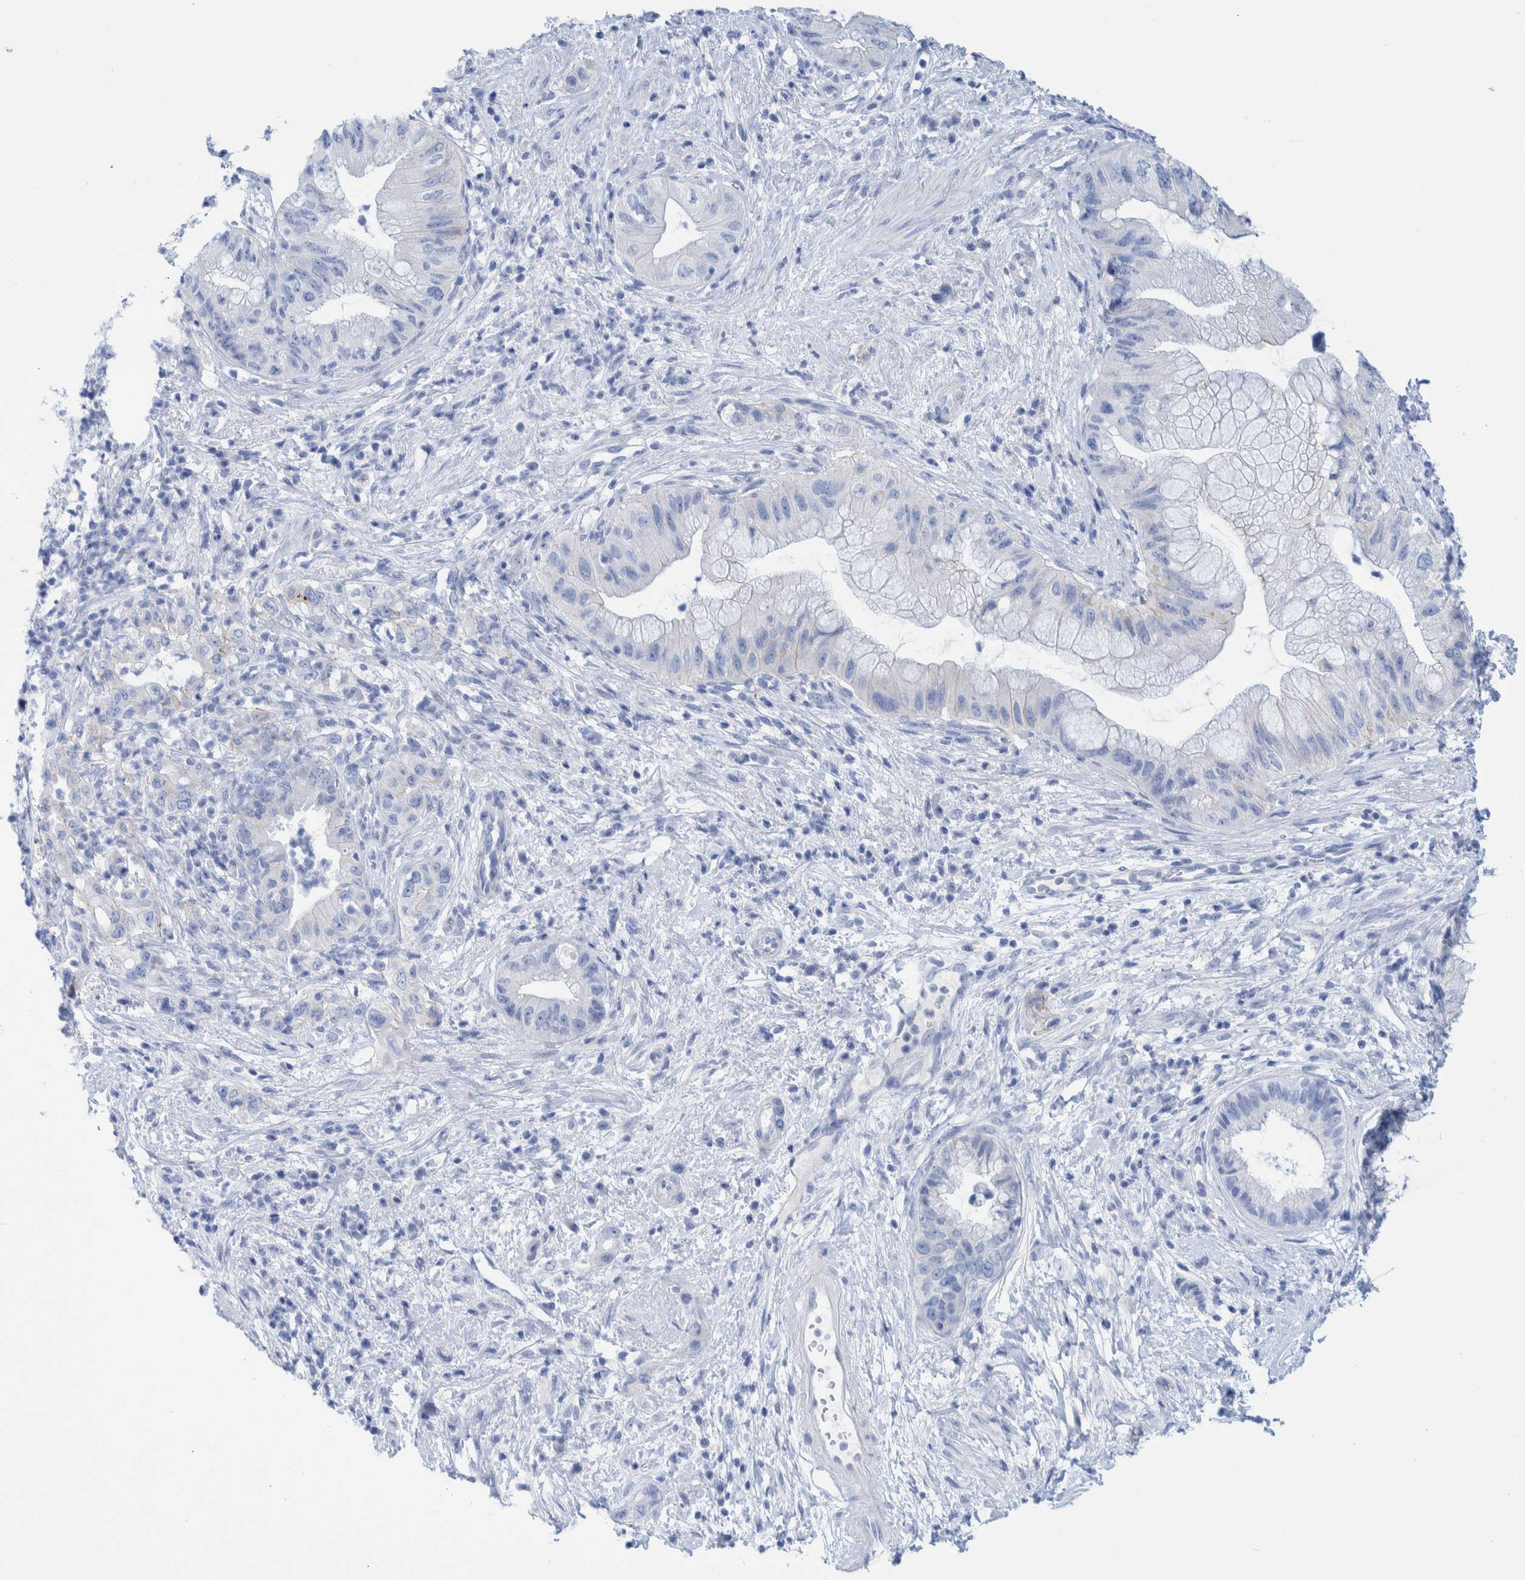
{"staining": {"intensity": "negative", "quantity": "none", "location": "none"}, "tissue": "pancreatic cancer", "cell_type": "Tumor cells", "image_type": "cancer", "snomed": [{"axis": "morphology", "description": "Adenocarcinoma, NOS"}, {"axis": "topography", "description": "Pancreas"}], "caption": "Adenocarcinoma (pancreatic) was stained to show a protein in brown. There is no significant positivity in tumor cells.", "gene": "PERP", "patient": {"sex": "female", "age": 73}}